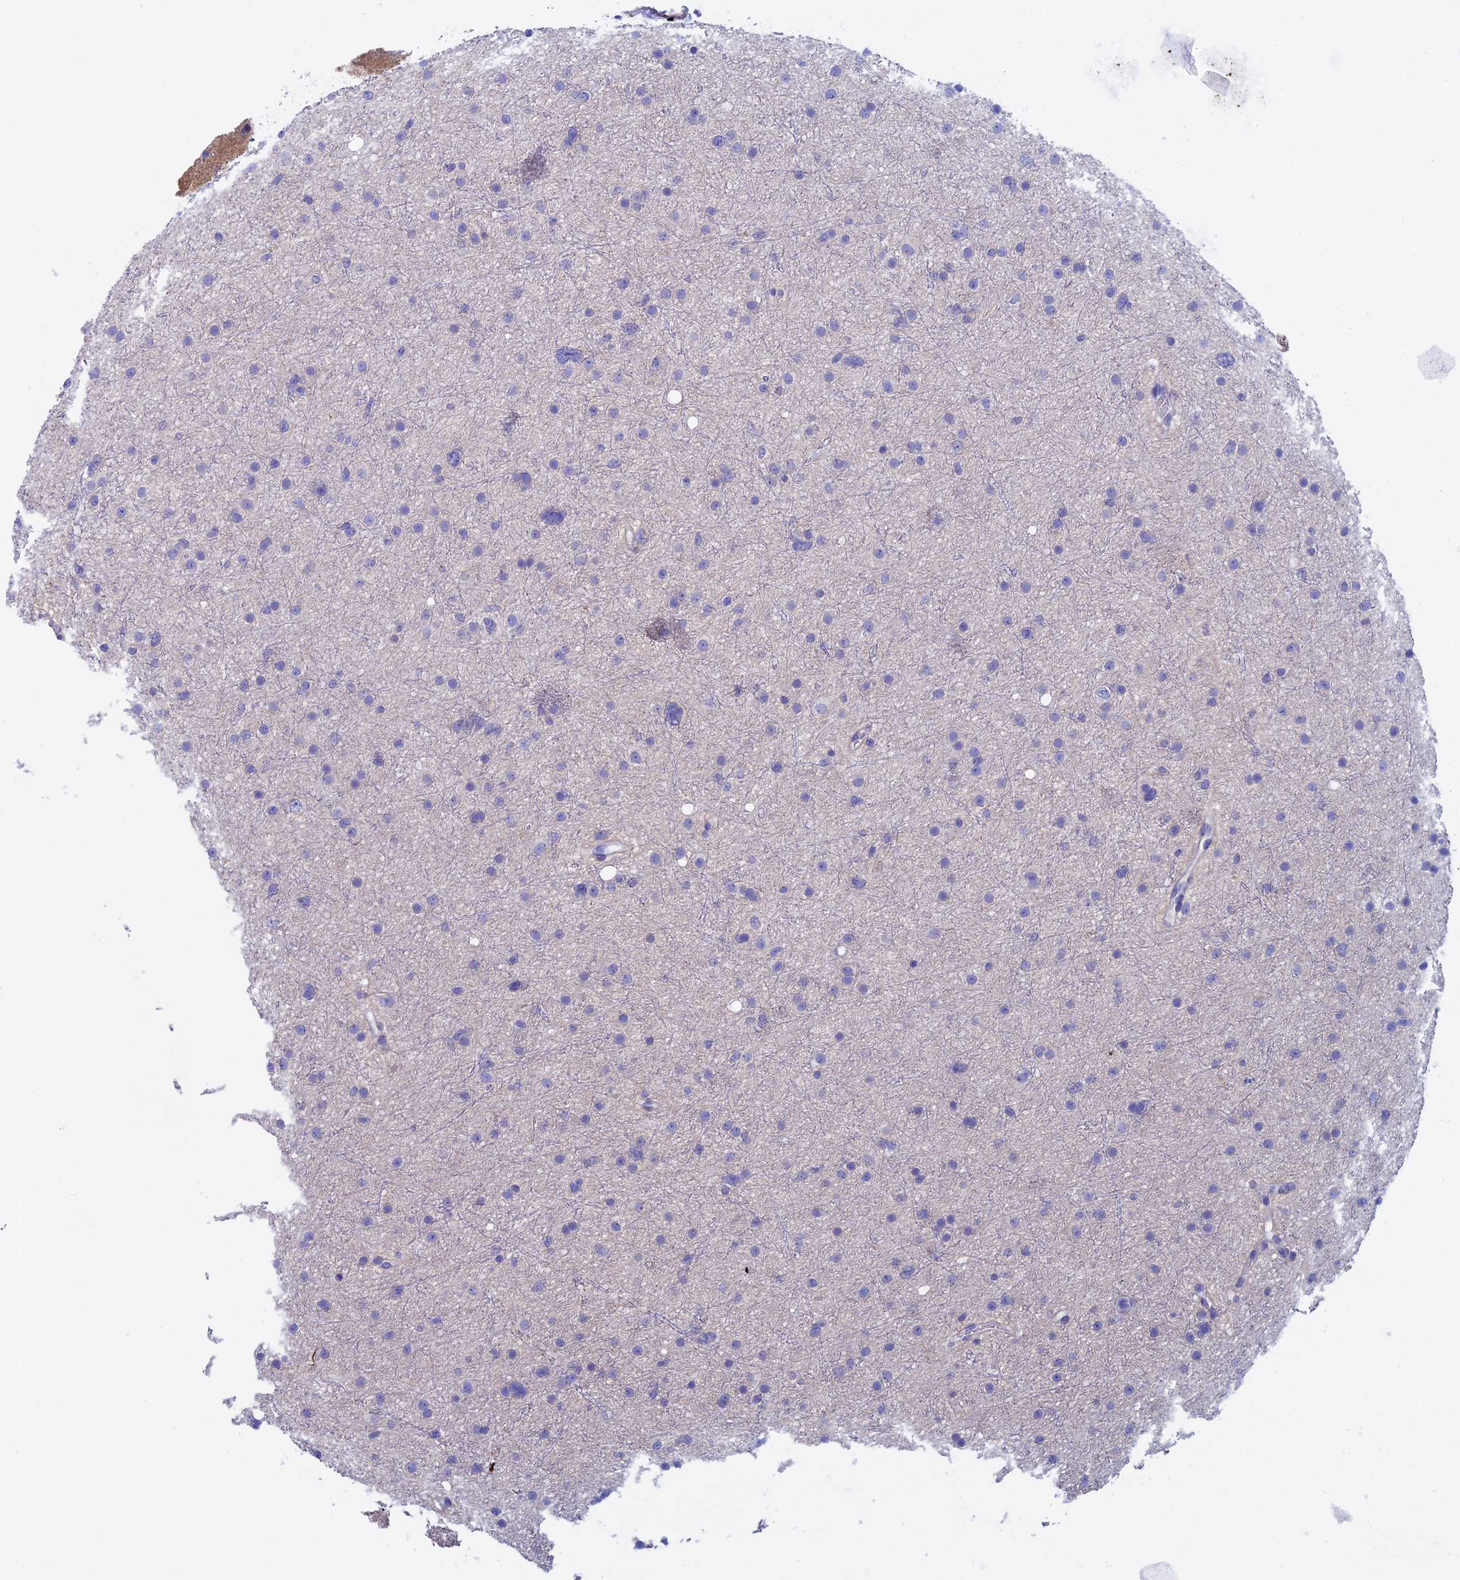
{"staining": {"intensity": "negative", "quantity": "none", "location": "none"}, "tissue": "glioma", "cell_type": "Tumor cells", "image_type": "cancer", "snomed": [{"axis": "morphology", "description": "Glioma, malignant, Low grade"}, {"axis": "topography", "description": "Cerebral cortex"}], "caption": "Immunohistochemical staining of human glioma exhibits no significant positivity in tumor cells.", "gene": "SEPTIN1", "patient": {"sex": "female", "age": 39}}